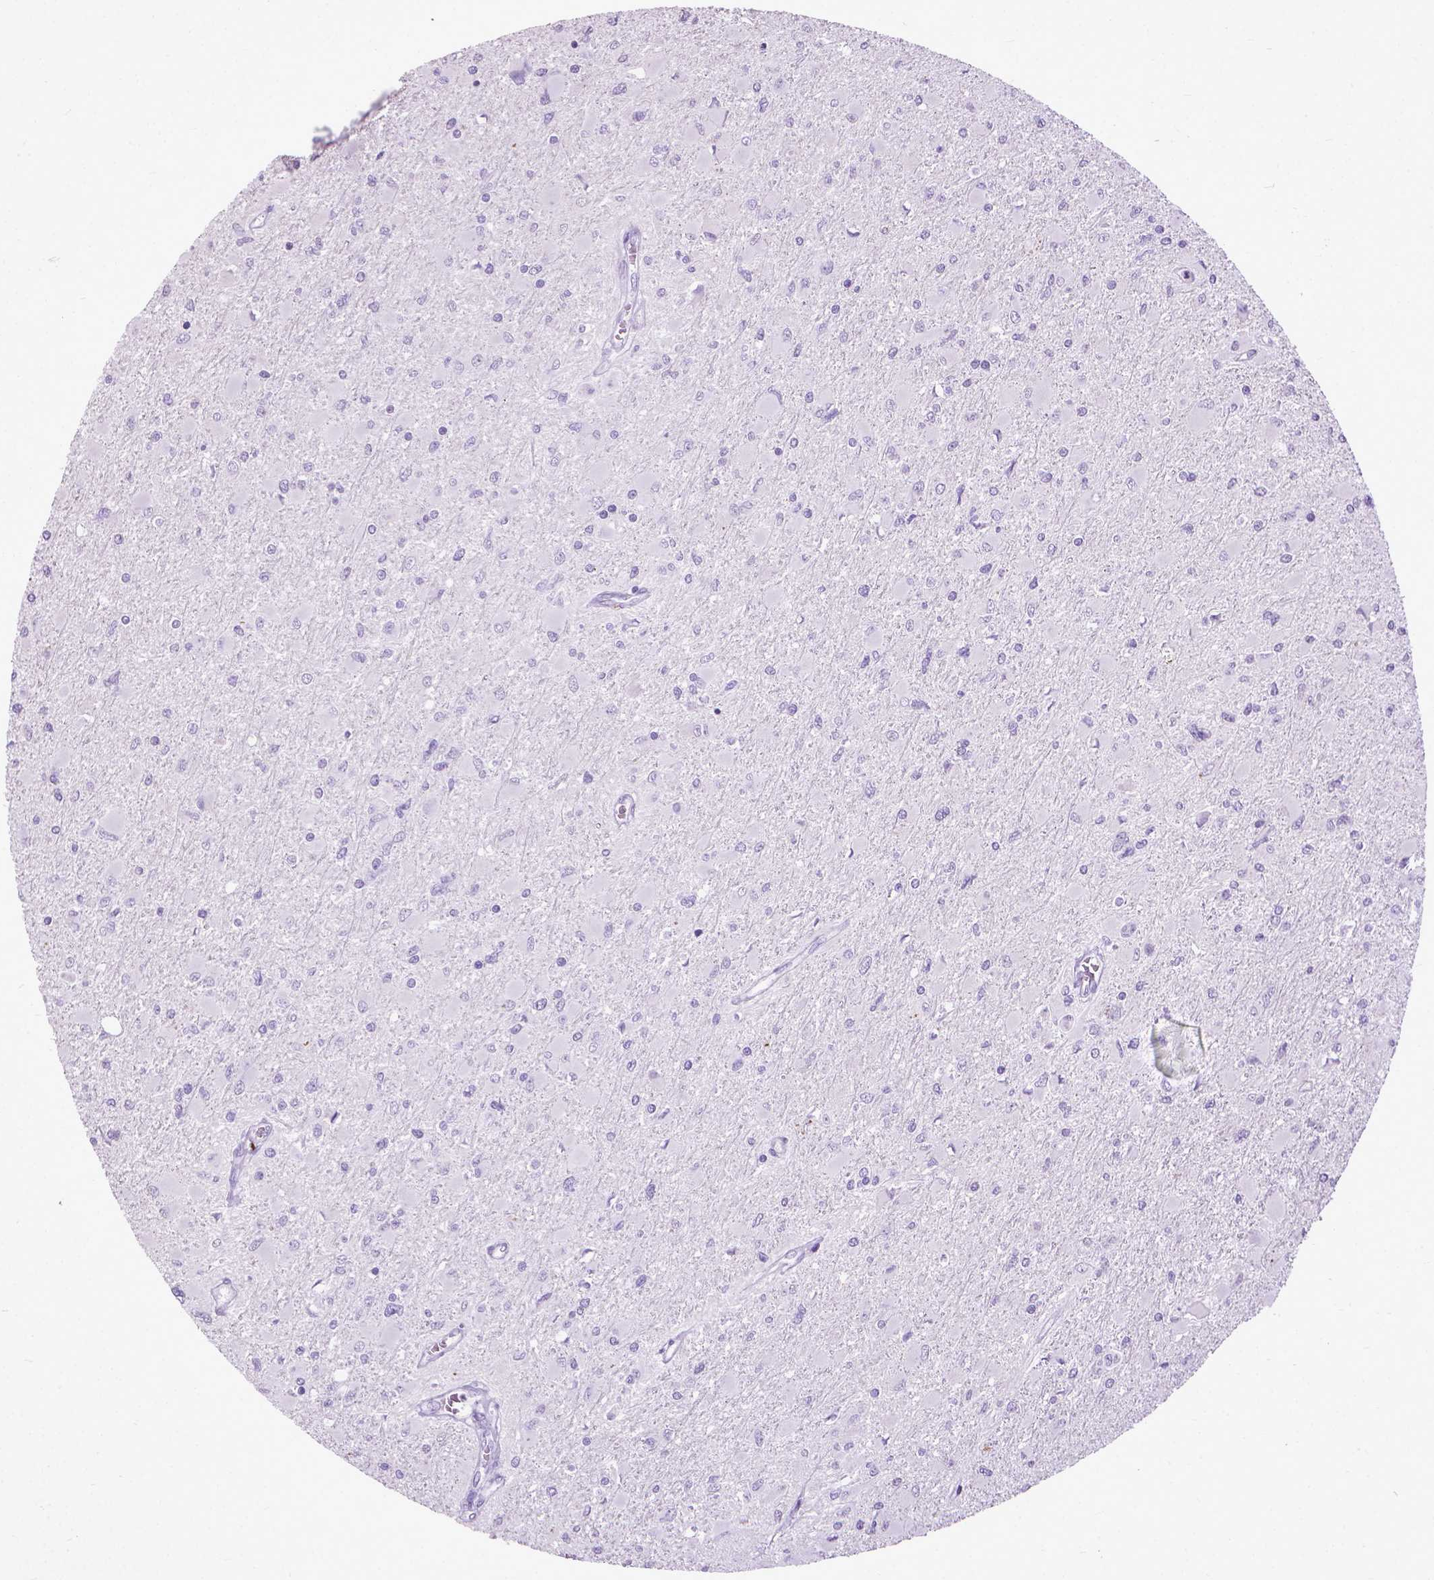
{"staining": {"intensity": "negative", "quantity": "none", "location": "none"}, "tissue": "glioma", "cell_type": "Tumor cells", "image_type": "cancer", "snomed": [{"axis": "morphology", "description": "Glioma, malignant, High grade"}, {"axis": "topography", "description": "Cerebral cortex"}], "caption": "Immunohistochemical staining of human high-grade glioma (malignant) reveals no significant positivity in tumor cells. Nuclei are stained in blue.", "gene": "KRT5", "patient": {"sex": "female", "age": 36}}